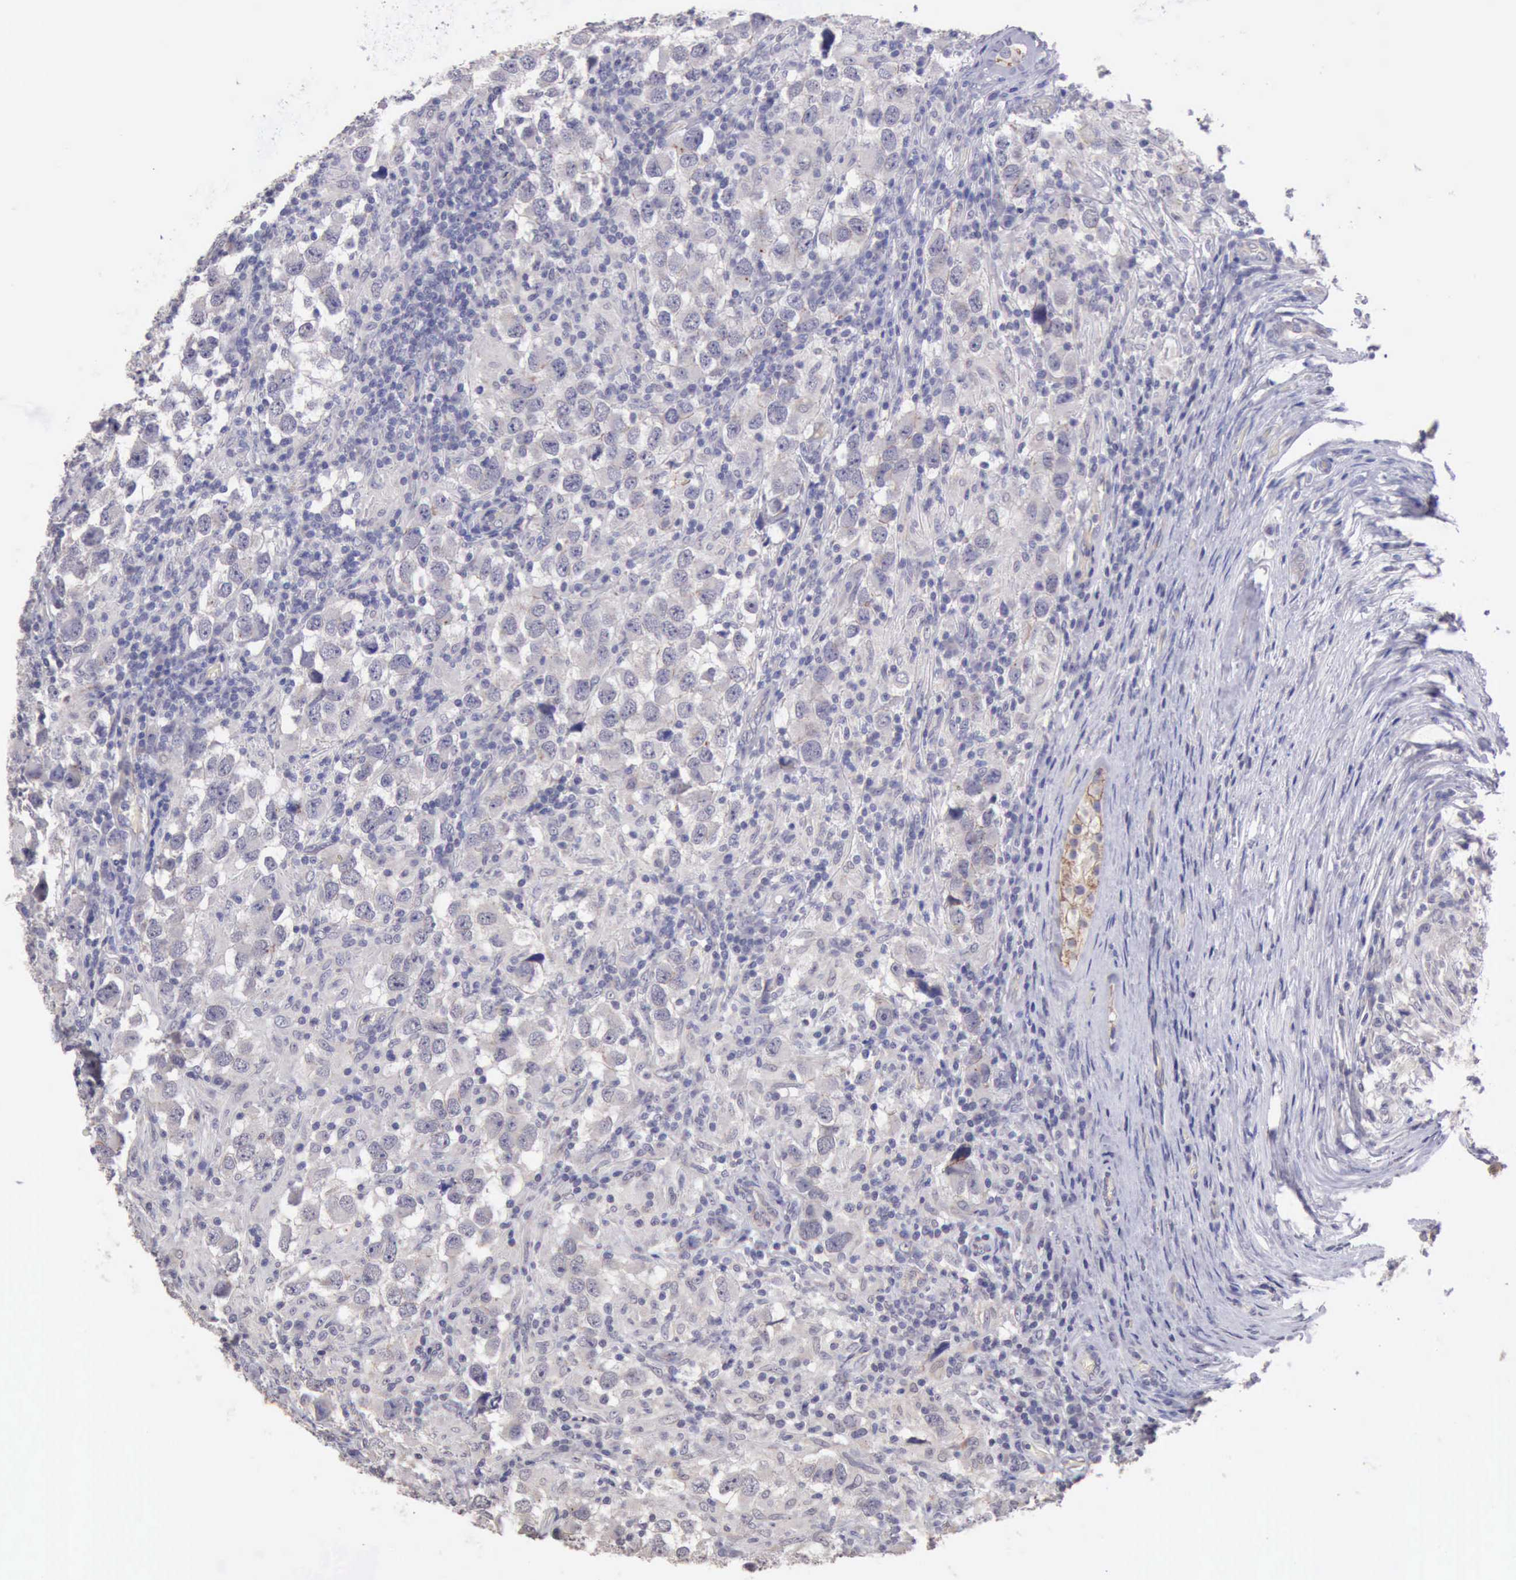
{"staining": {"intensity": "negative", "quantity": "none", "location": "none"}, "tissue": "testis cancer", "cell_type": "Tumor cells", "image_type": "cancer", "snomed": [{"axis": "morphology", "description": "Carcinoma, Embryonal, NOS"}, {"axis": "topography", "description": "Testis"}], "caption": "An image of human embryonal carcinoma (testis) is negative for staining in tumor cells.", "gene": "KCND1", "patient": {"sex": "male", "age": 21}}